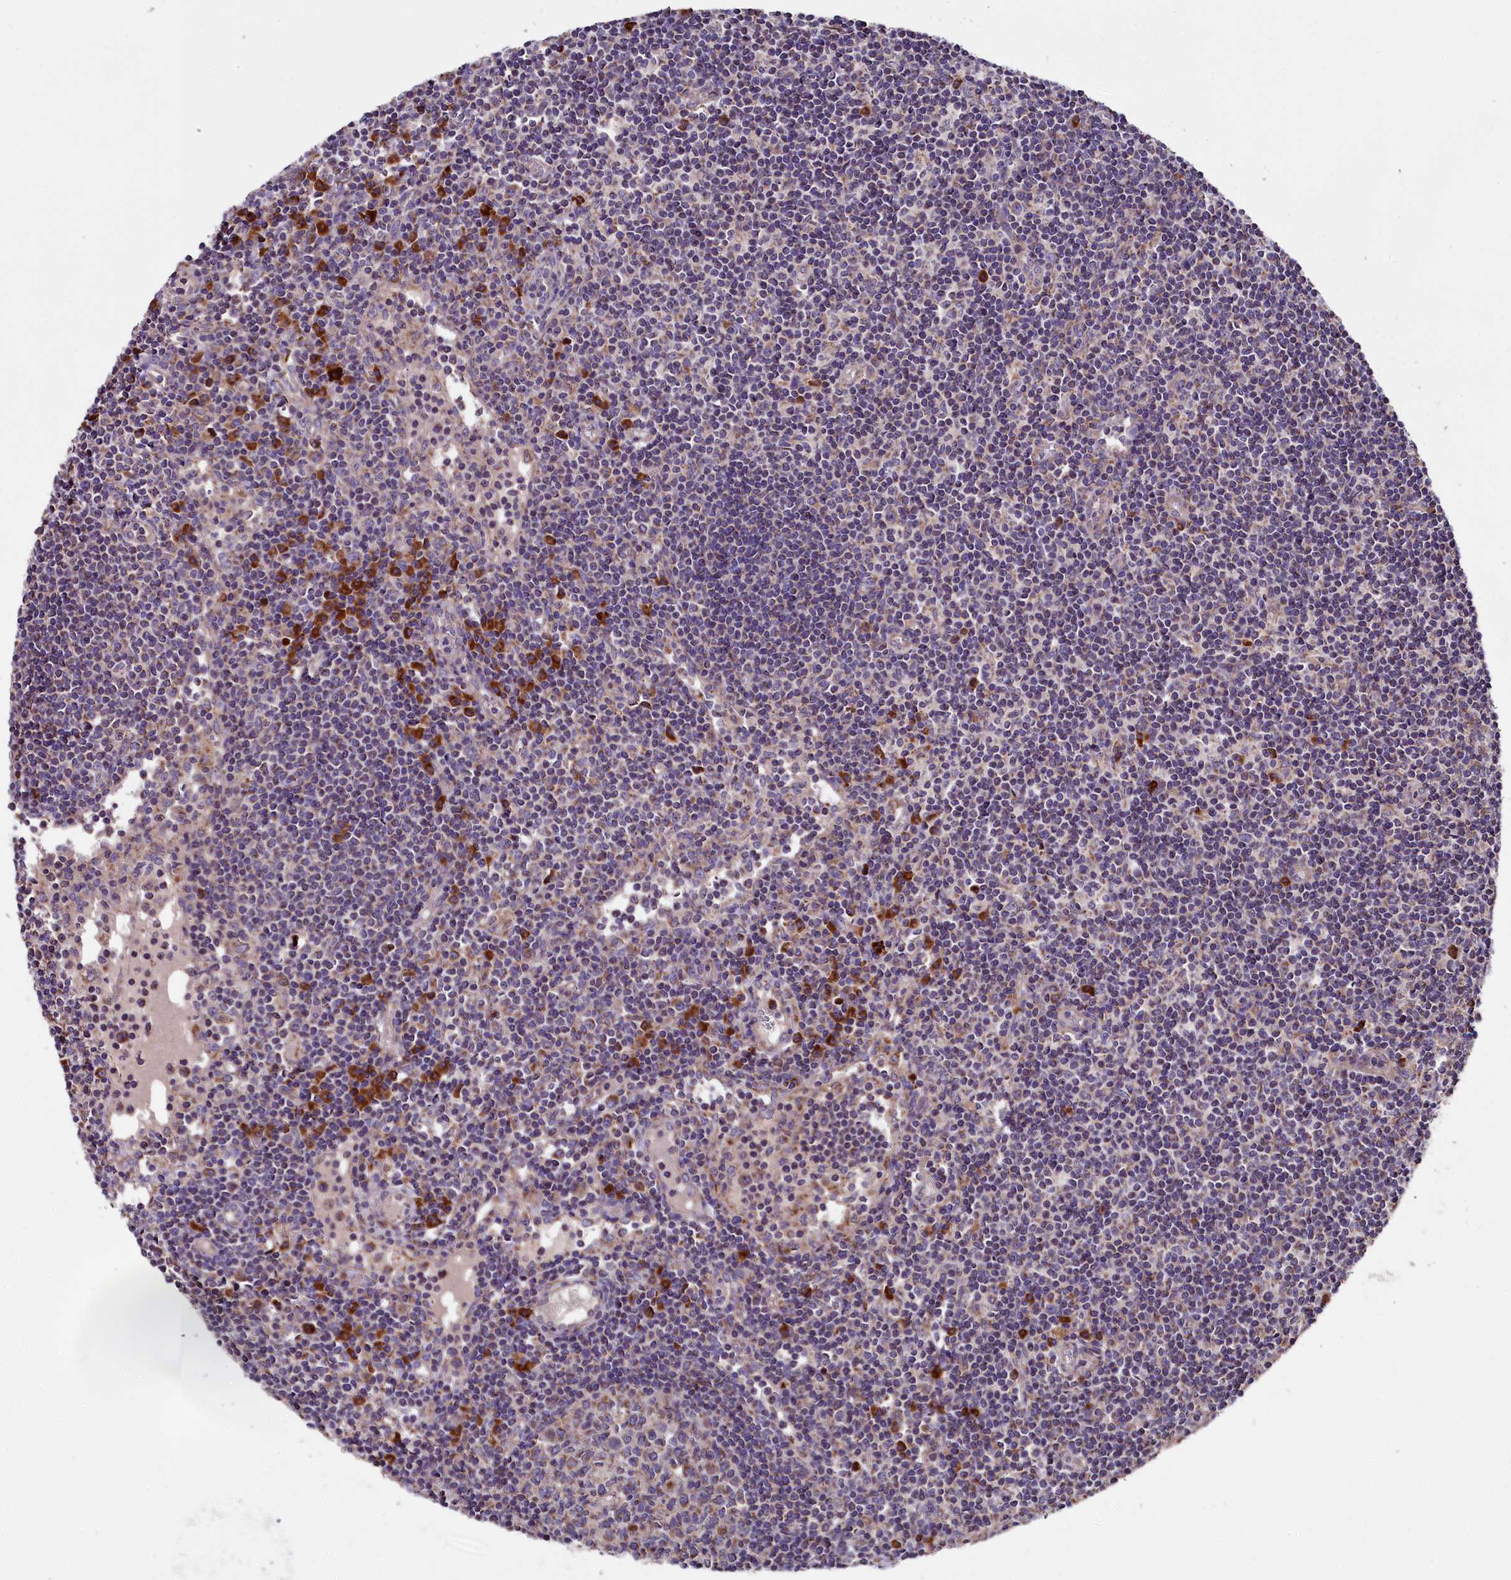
{"staining": {"intensity": "strong", "quantity": "<25%", "location": "cytoplasmic/membranous"}, "tissue": "lymph node", "cell_type": "Germinal center cells", "image_type": "normal", "snomed": [{"axis": "morphology", "description": "Normal tissue, NOS"}, {"axis": "topography", "description": "Lymph node"}], "caption": "Immunohistochemical staining of unremarkable lymph node displays <25% levels of strong cytoplasmic/membranous protein staining in about <25% of germinal center cells.", "gene": "ZSWIM1", "patient": {"sex": "female", "age": 55}}